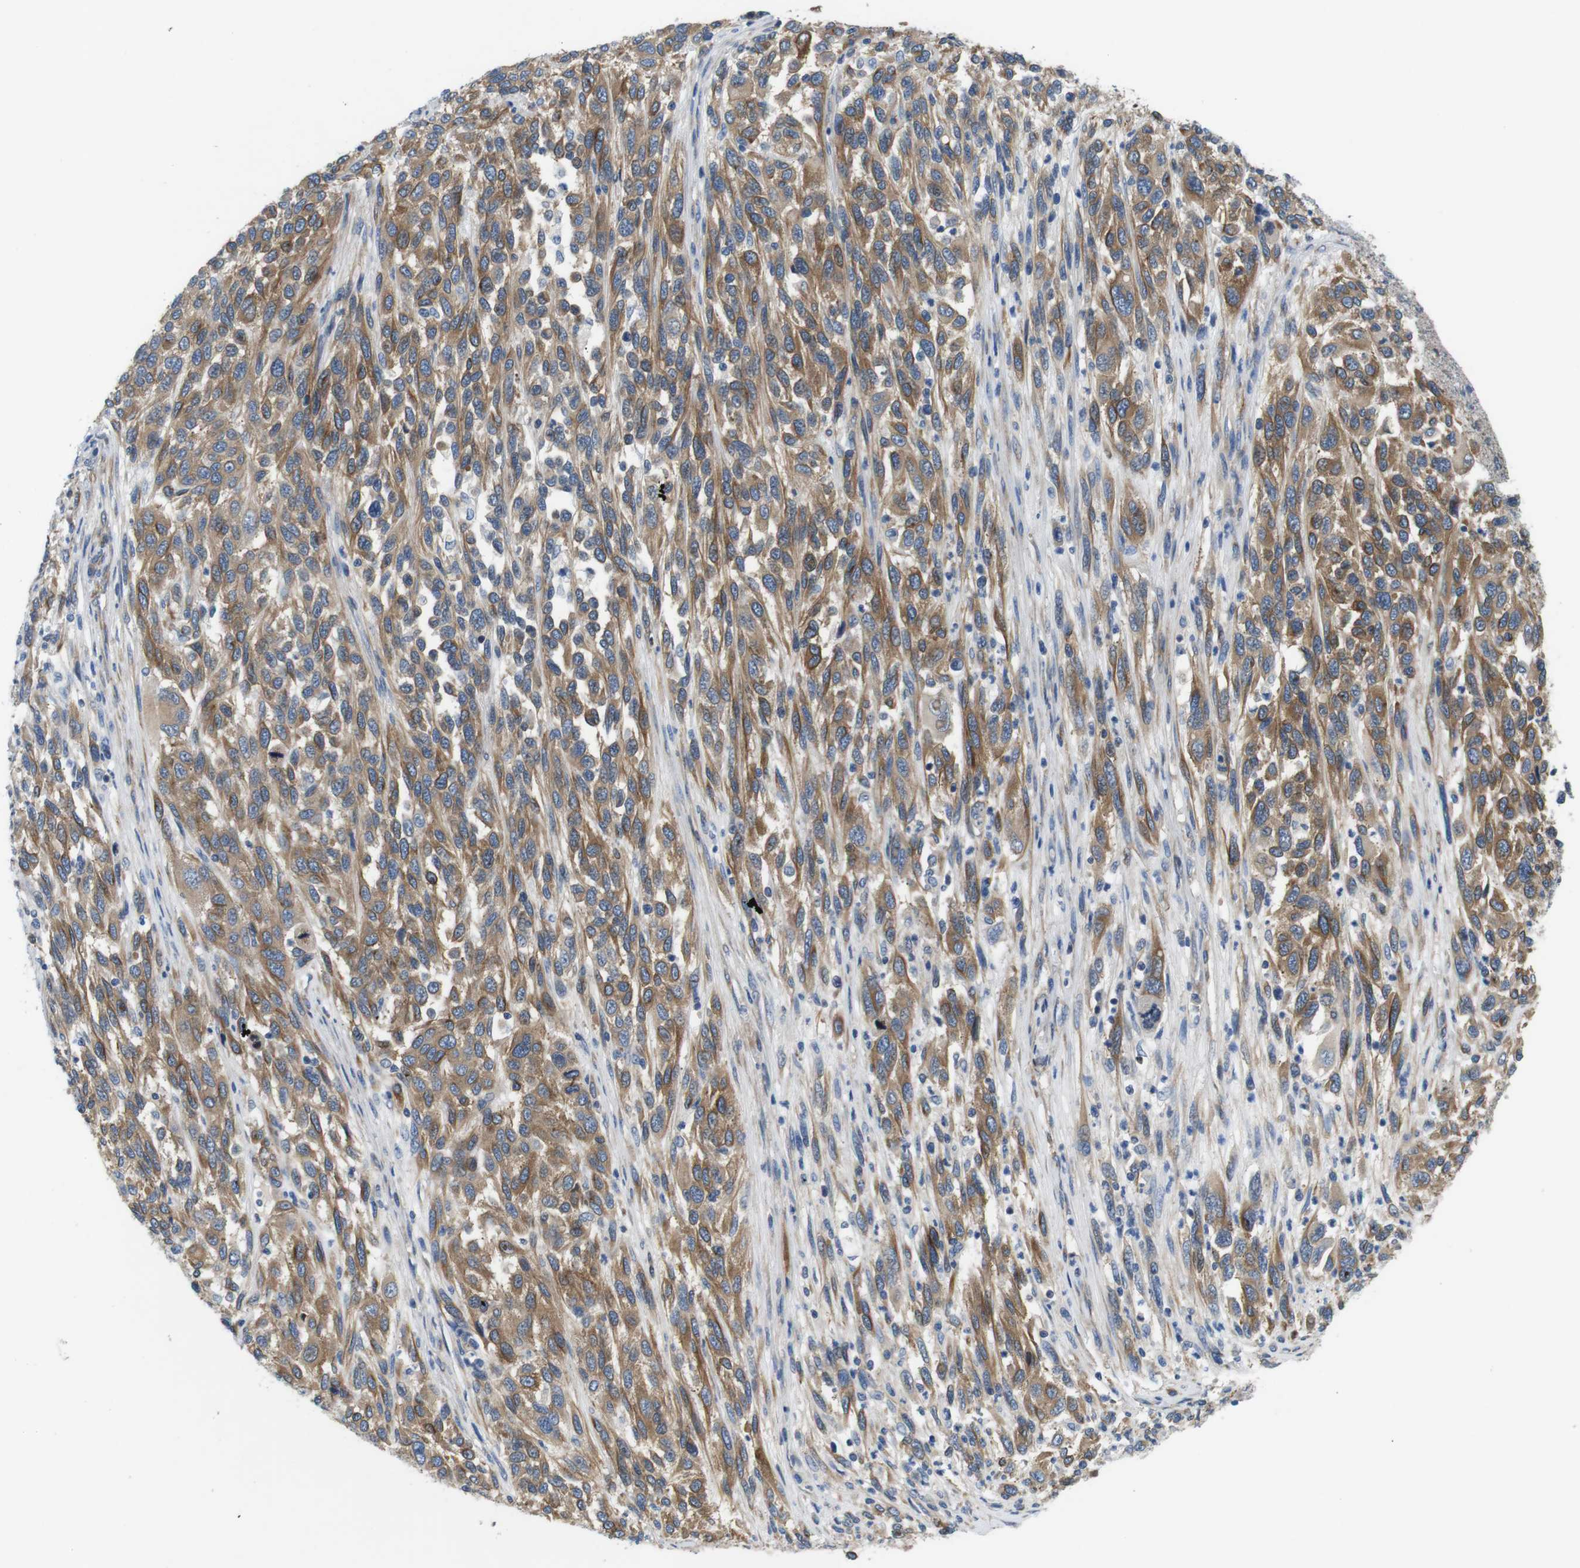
{"staining": {"intensity": "moderate", "quantity": ">75%", "location": "cytoplasmic/membranous"}, "tissue": "melanoma", "cell_type": "Tumor cells", "image_type": "cancer", "snomed": [{"axis": "morphology", "description": "Malignant melanoma, Metastatic site"}, {"axis": "topography", "description": "Lymph node"}], "caption": "DAB (3,3'-diaminobenzidine) immunohistochemical staining of malignant melanoma (metastatic site) shows moderate cytoplasmic/membranous protein expression in approximately >75% of tumor cells.", "gene": "DCLK1", "patient": {"sex": "male", "age": 61}}